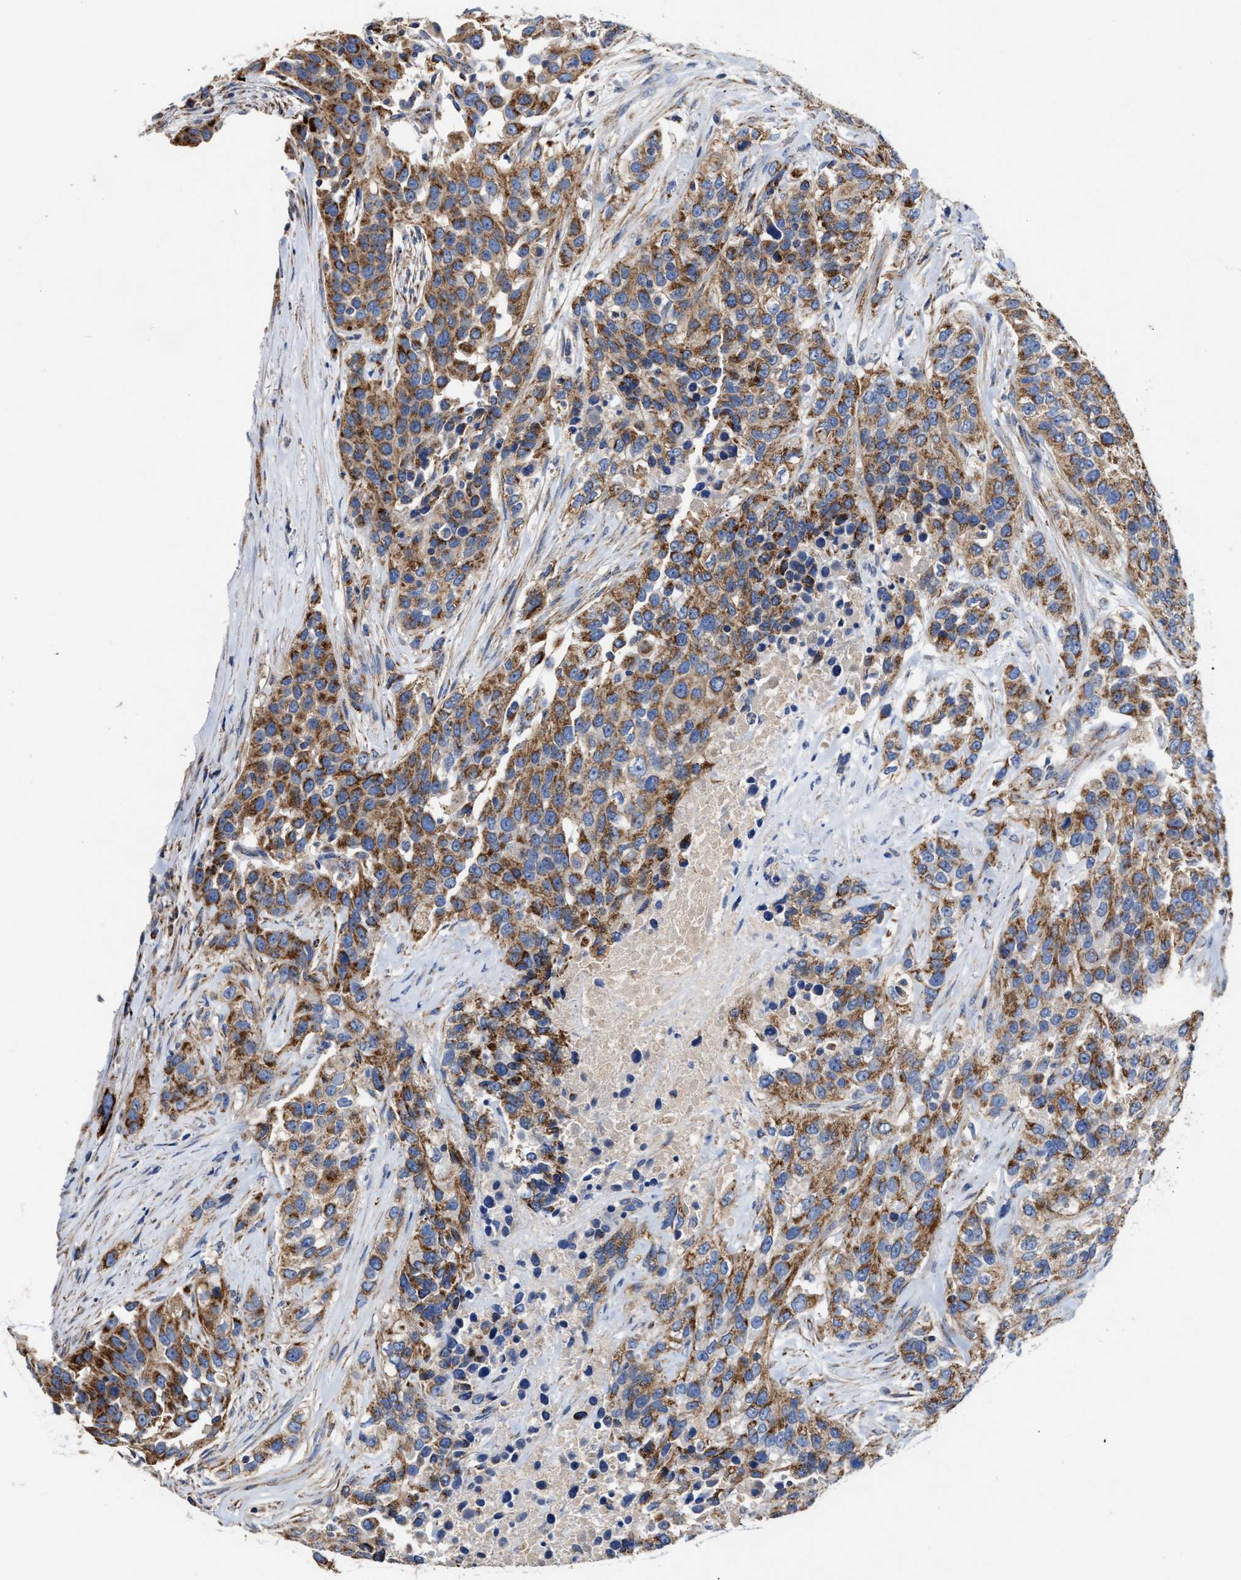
{"staining": {"intensity": "moderate", "quantity": ">75%", "location": "cytoplasmic/membranous"}, "tissue": "urothelial cancer", "cell_type": "Tumor cells", "image_type": "cancer", "snomed": [{"axis": "morphology", "description": "Urothelial carcinoma, High grade"}, {"axis": "topography", "description": "Urinary bladder"}], "caption": "Moderate cytoplasmic/membranous protein expression is identified in about >75% of tumor cells in urothelial cancer.", "gene": "MECR", "patient": {"sex": "female", "age": 80}}